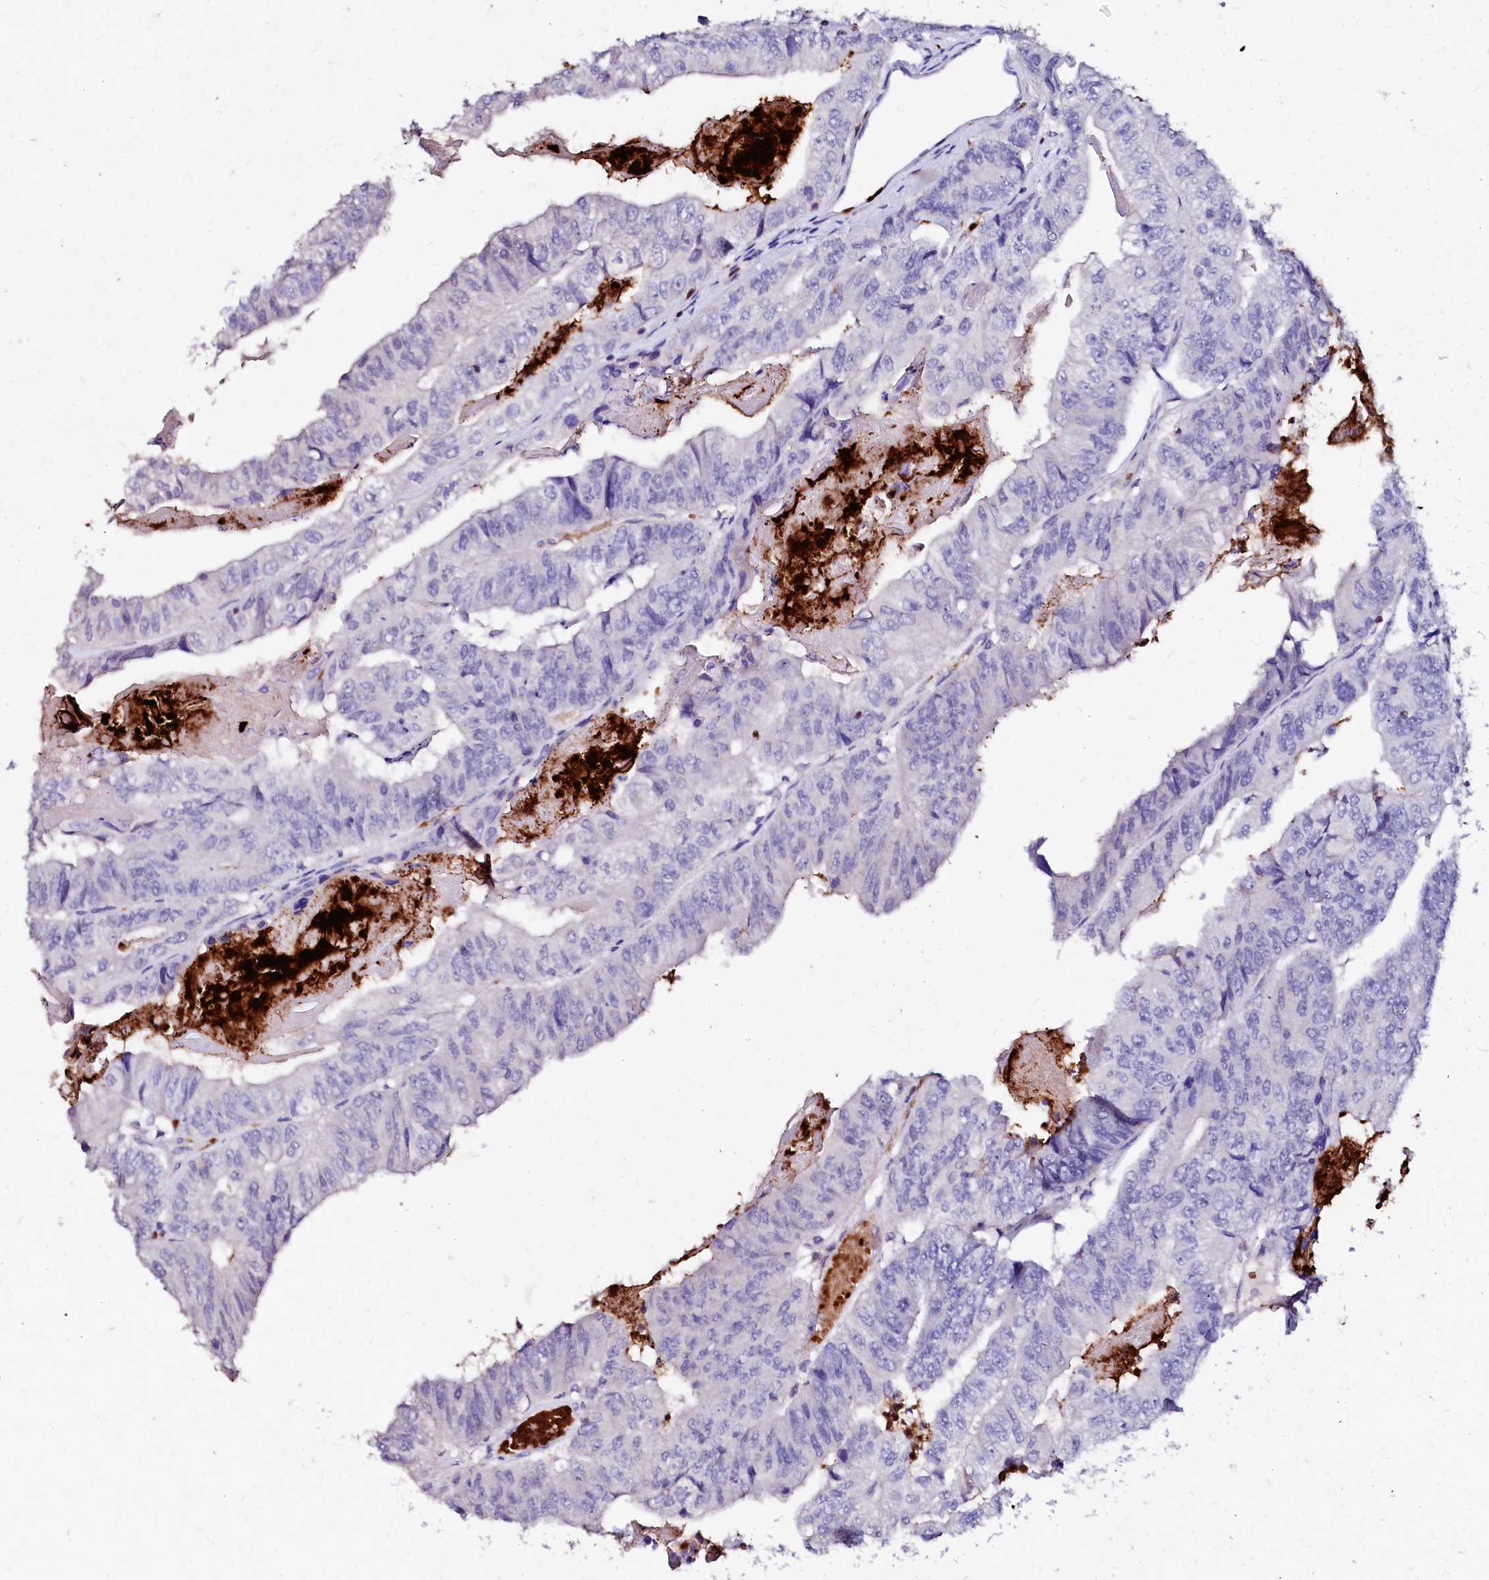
{"staining": {"intensity": "negative", "quantity": "none", "location": "none"}, "tissue": "colorectal cancer", "cell_type": "Tumor cells", "image_type": "cancer", "snomed": [{"axis": "morphology", "description": "Adenocarcinoma, NOS"}, {"axis": "topography", "description": "Colon"}], "caption": "Immunohistochemistry histopathology image of human colorectal cancer stained for a protein (brown), which exhibits no staining in tumor cells.", "gene": "RAB27A", "patient": {"sex": "female", "age": 67}}